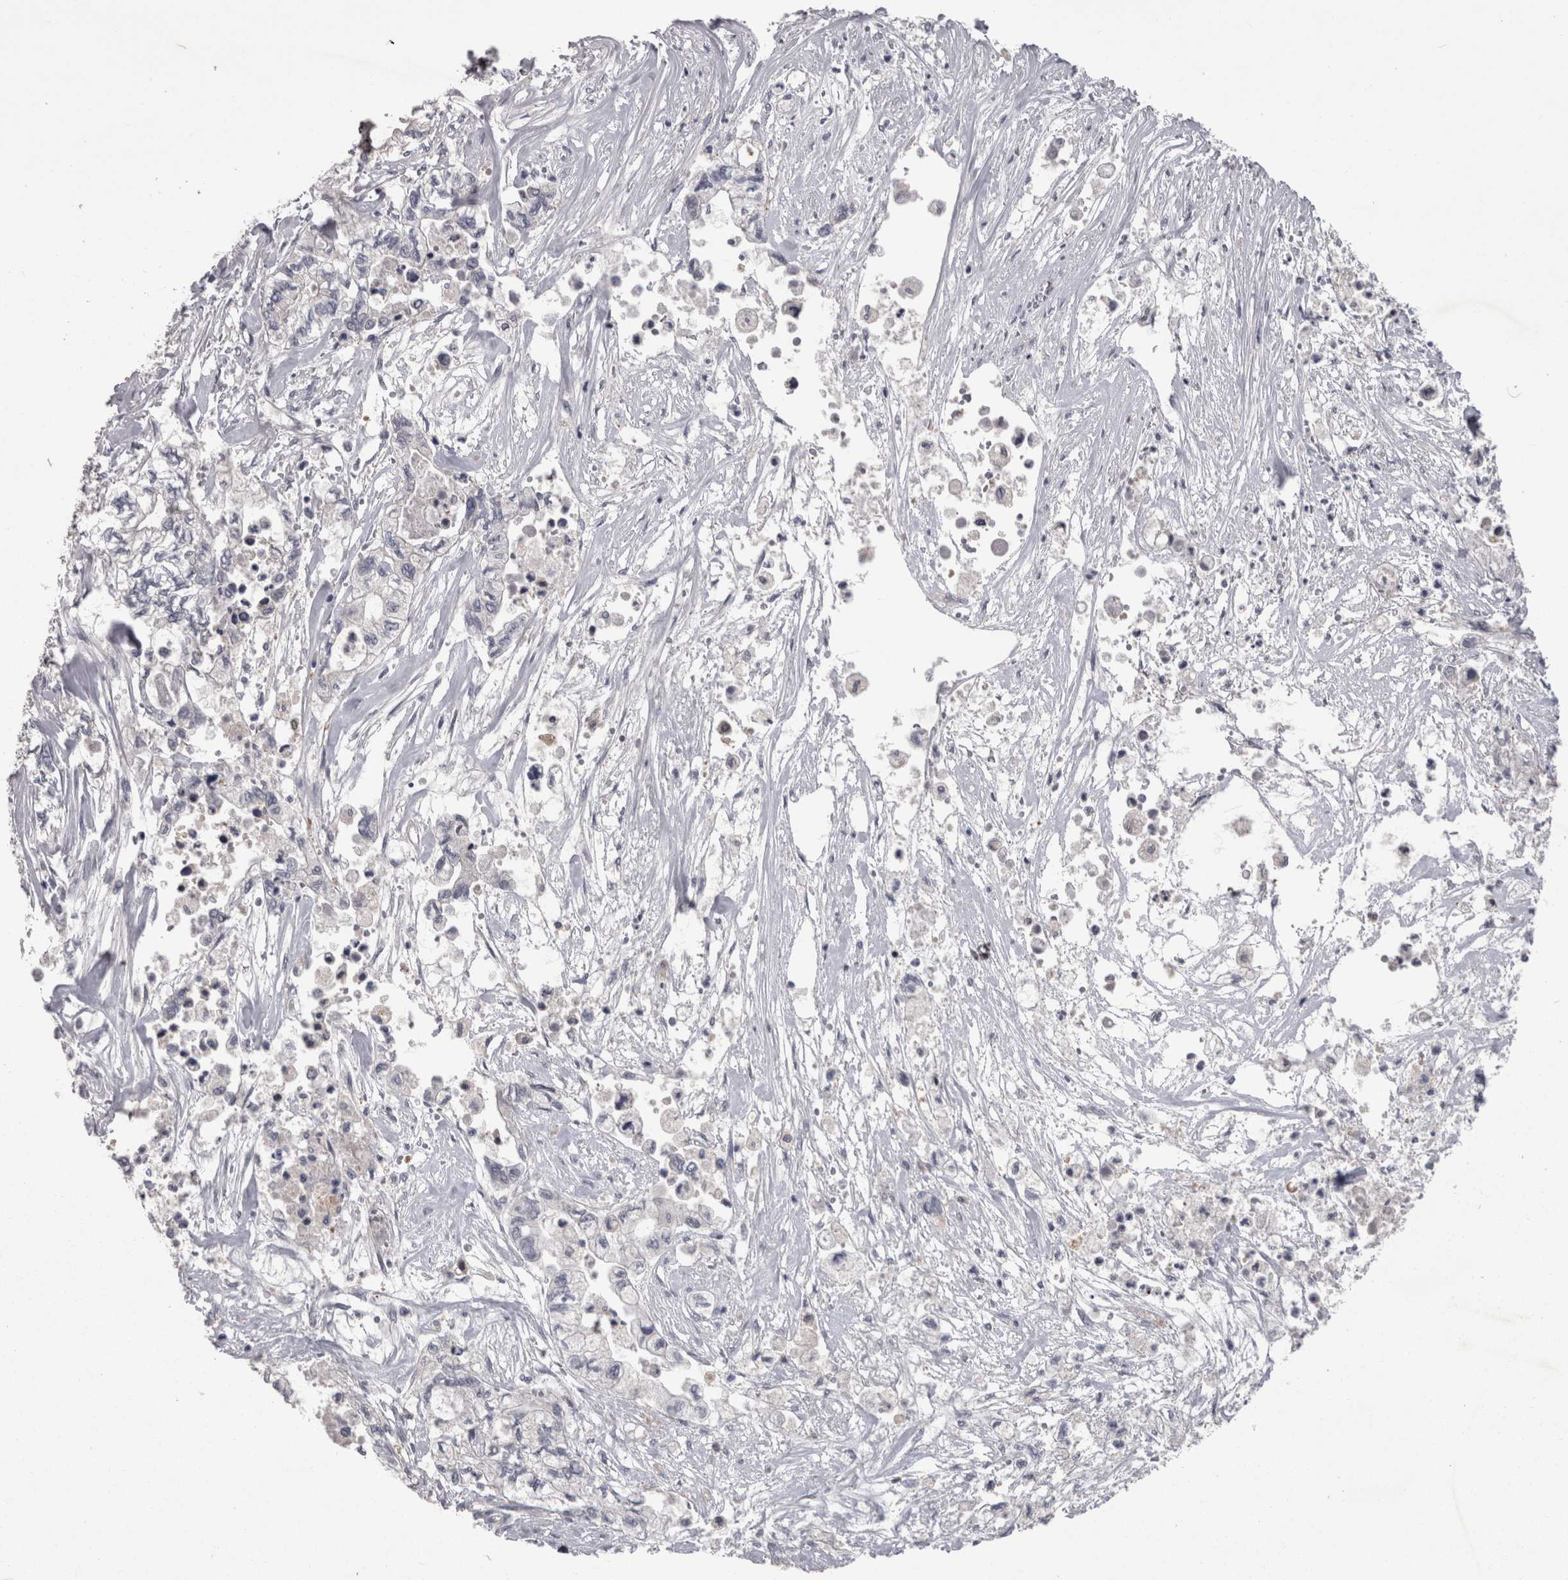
{"staining": {"intensity": "negative", "quantity": "none", "location": "none"}, "tissue": "pancreatic cancer", "cell_type": "Tumor cells", "image_type": "cancer", "snomed": [{"axis": "morphology", "description": "Adenocarcinoma, NOS"}, {"axis": "topography", "description": "Pancreas"}], "caption": "This is a histopathology image of immunohistochemistry staining of pancreatic cancer, which shows no expression in tumor cells.", "gene": "PON3", "patient": {"sex": "male", "age": 79}}